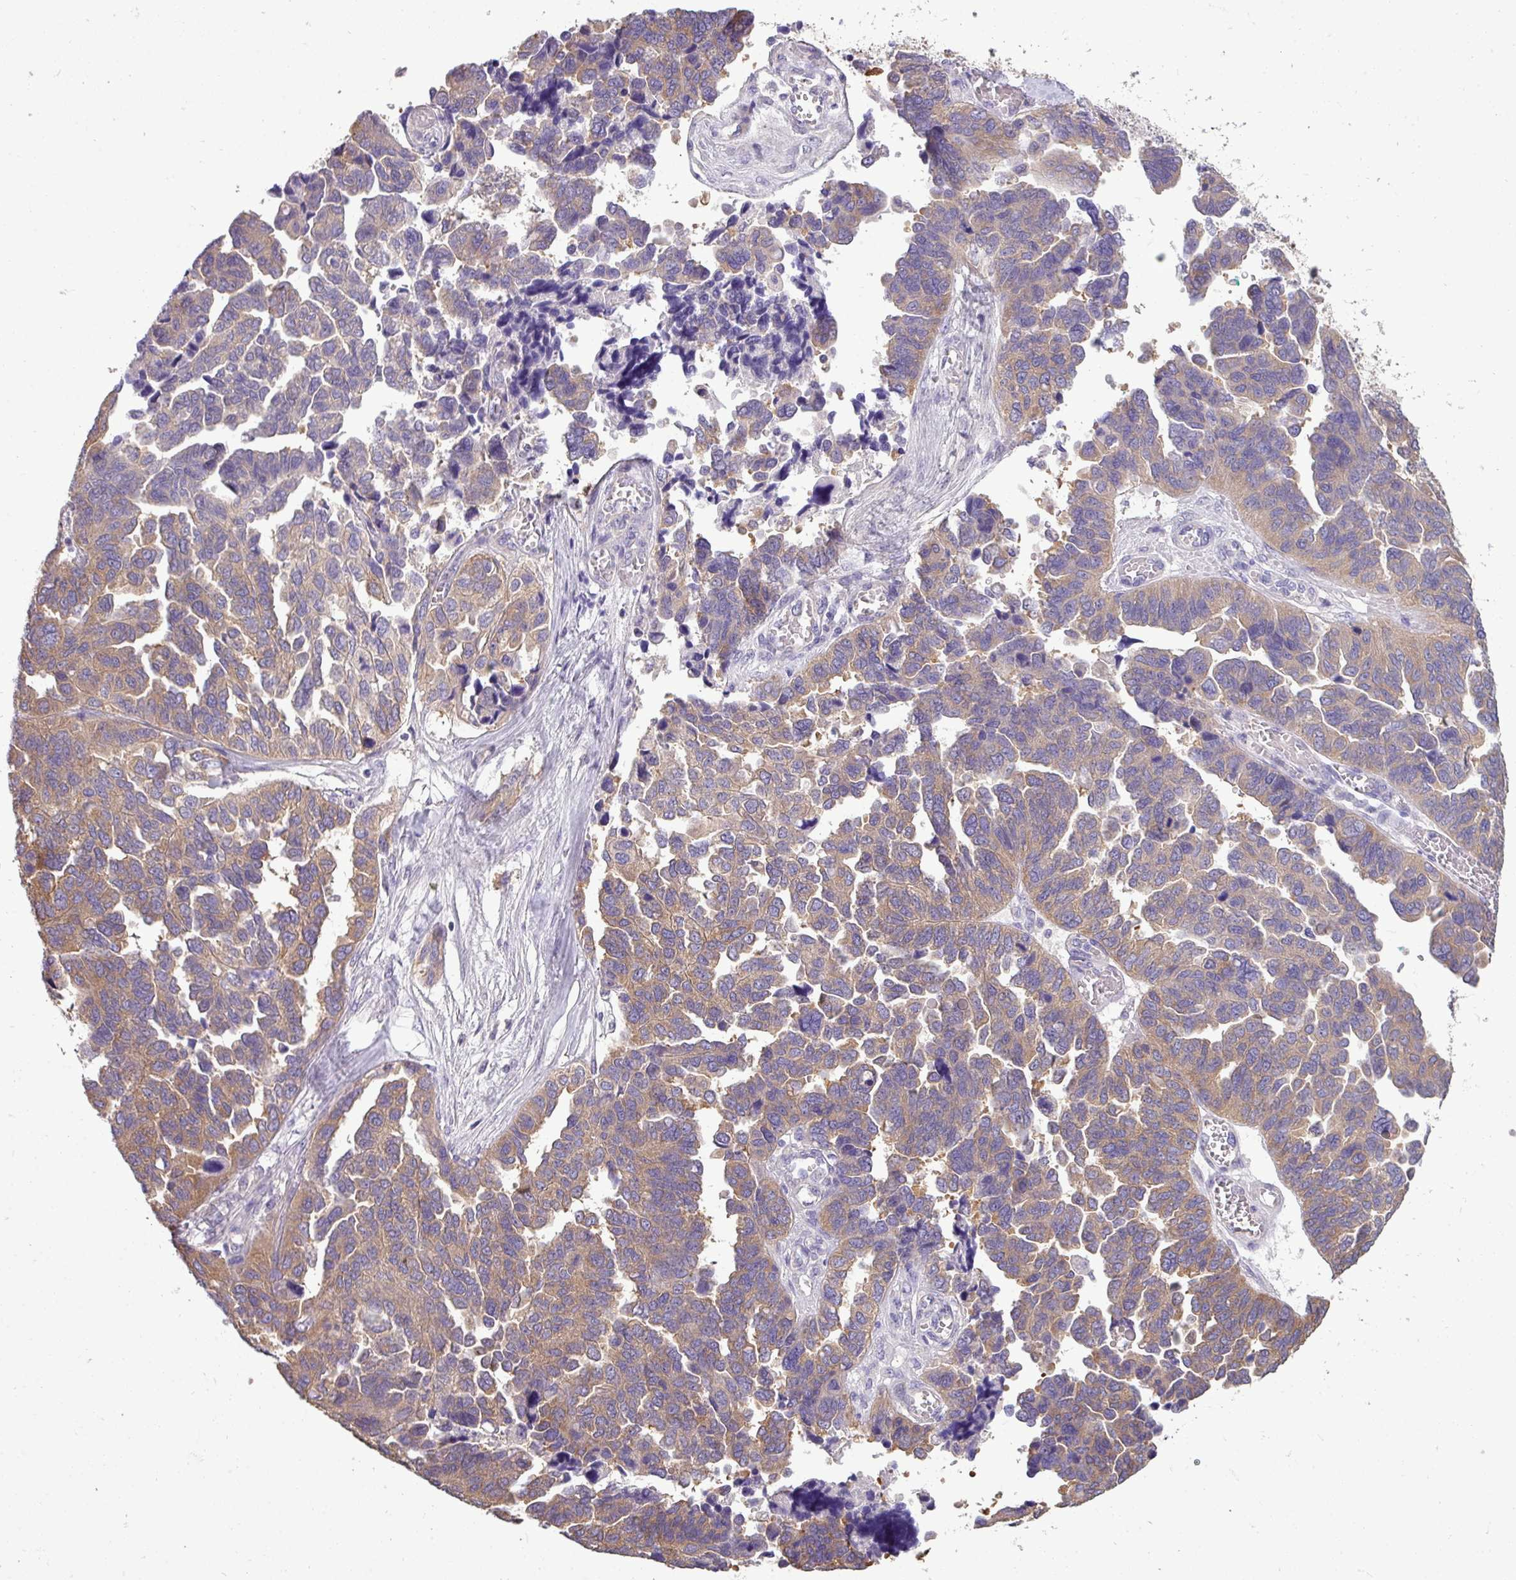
{"staining": {"intensity": "moderate", "quantity": ">75%", "location": "cytoplasmic/membranous"}, "tissue": "ovarian cancer", "cell_type": "Tumor cells", "image_type": "cancer", "snomed": [{"axis": "morphology", "description": "Cystadenocarcinoma, serous, NOS"}, {"axis": "topography", "description": "Ovary"}], "caption": "This photomicrograph displays immunohistochemistry staining of ovarian cancer (serous cystadenocarcinoma), with medium moderate cytoplasmic/membranous staining in about >75% of tumor cells.", "gene": "DNAAF9", "patient": {"sex": "female", "age": 64}}